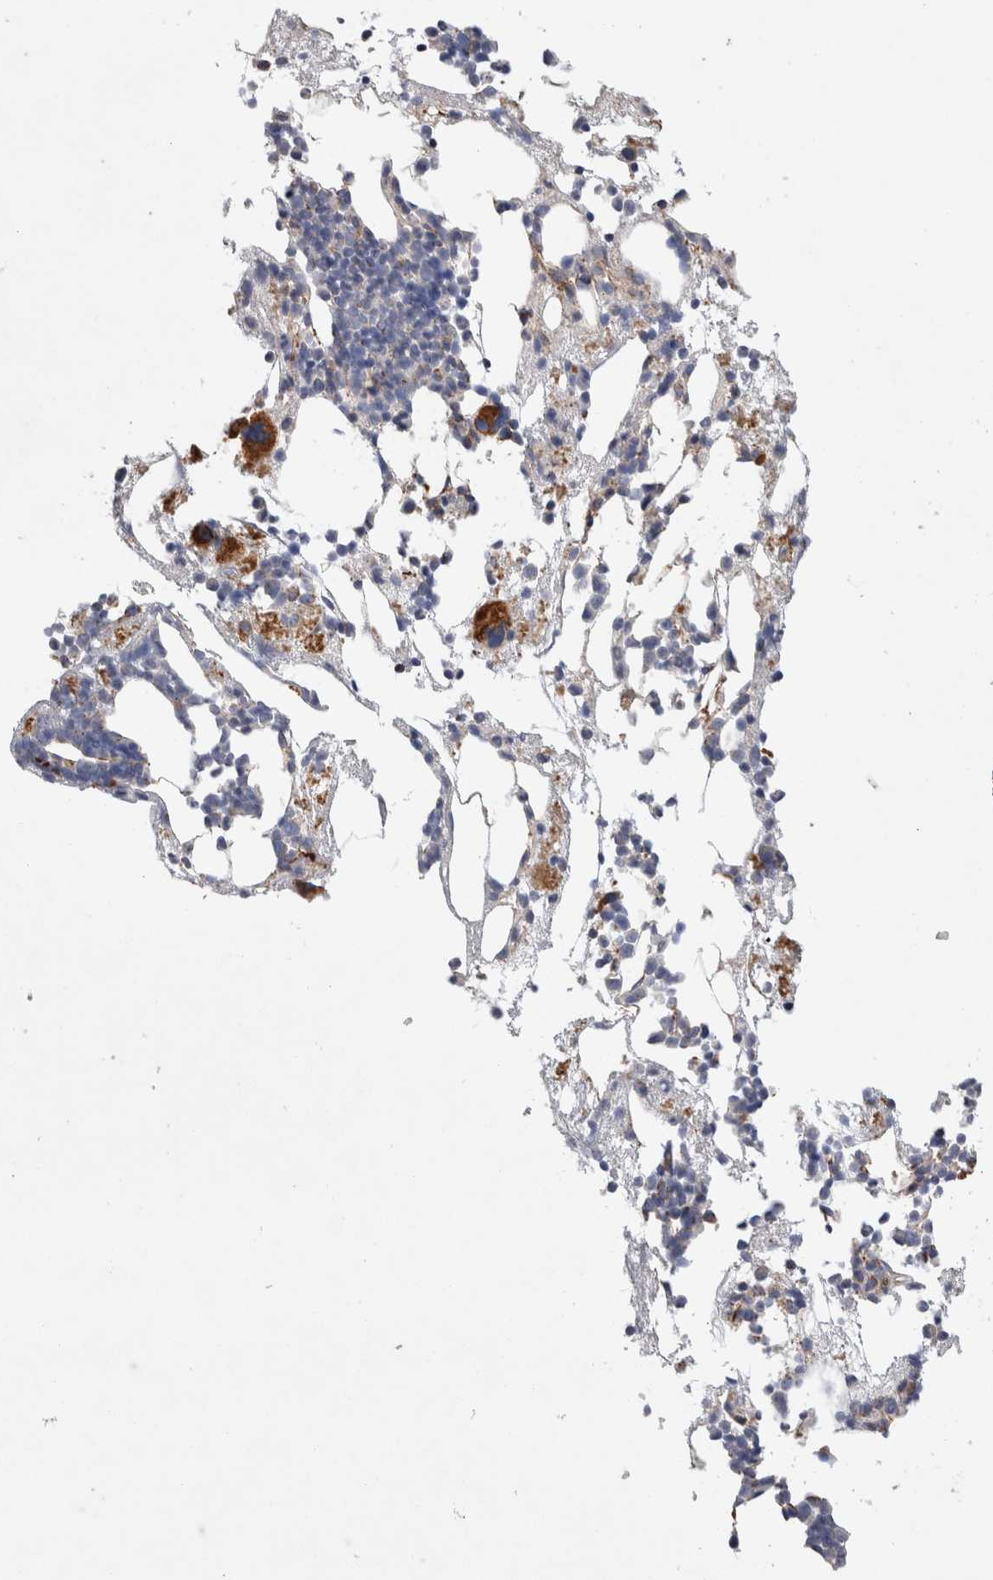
{"staining": {"intensity": "strong", "quantity": "<25%", "location": "cytoplasmic/membranous"}, "tissue": "bone marrow", "cell_type": "Hematopoietic cells", "image_type": "normal", "snomed": [{"axis": "morphology", "description": "Normal tissue, NOS"}, {"axis": "morphology", "description": "Inflammation, NOS"}, {"axis": "topography", "description": "Bone marrow"}], "caption": "Strong cytoplasmic/membranous protein expression is identified in about <25% of hematopoietic cells in bone marrow. The staining was performed using DAB (3,3'-diaminobenzidine), with brown indicating positive protein expression. Nuclei are stained blue with hematoxylin.", "gene": "IARS2", "patient": {"sex": "female", "age": 81}}